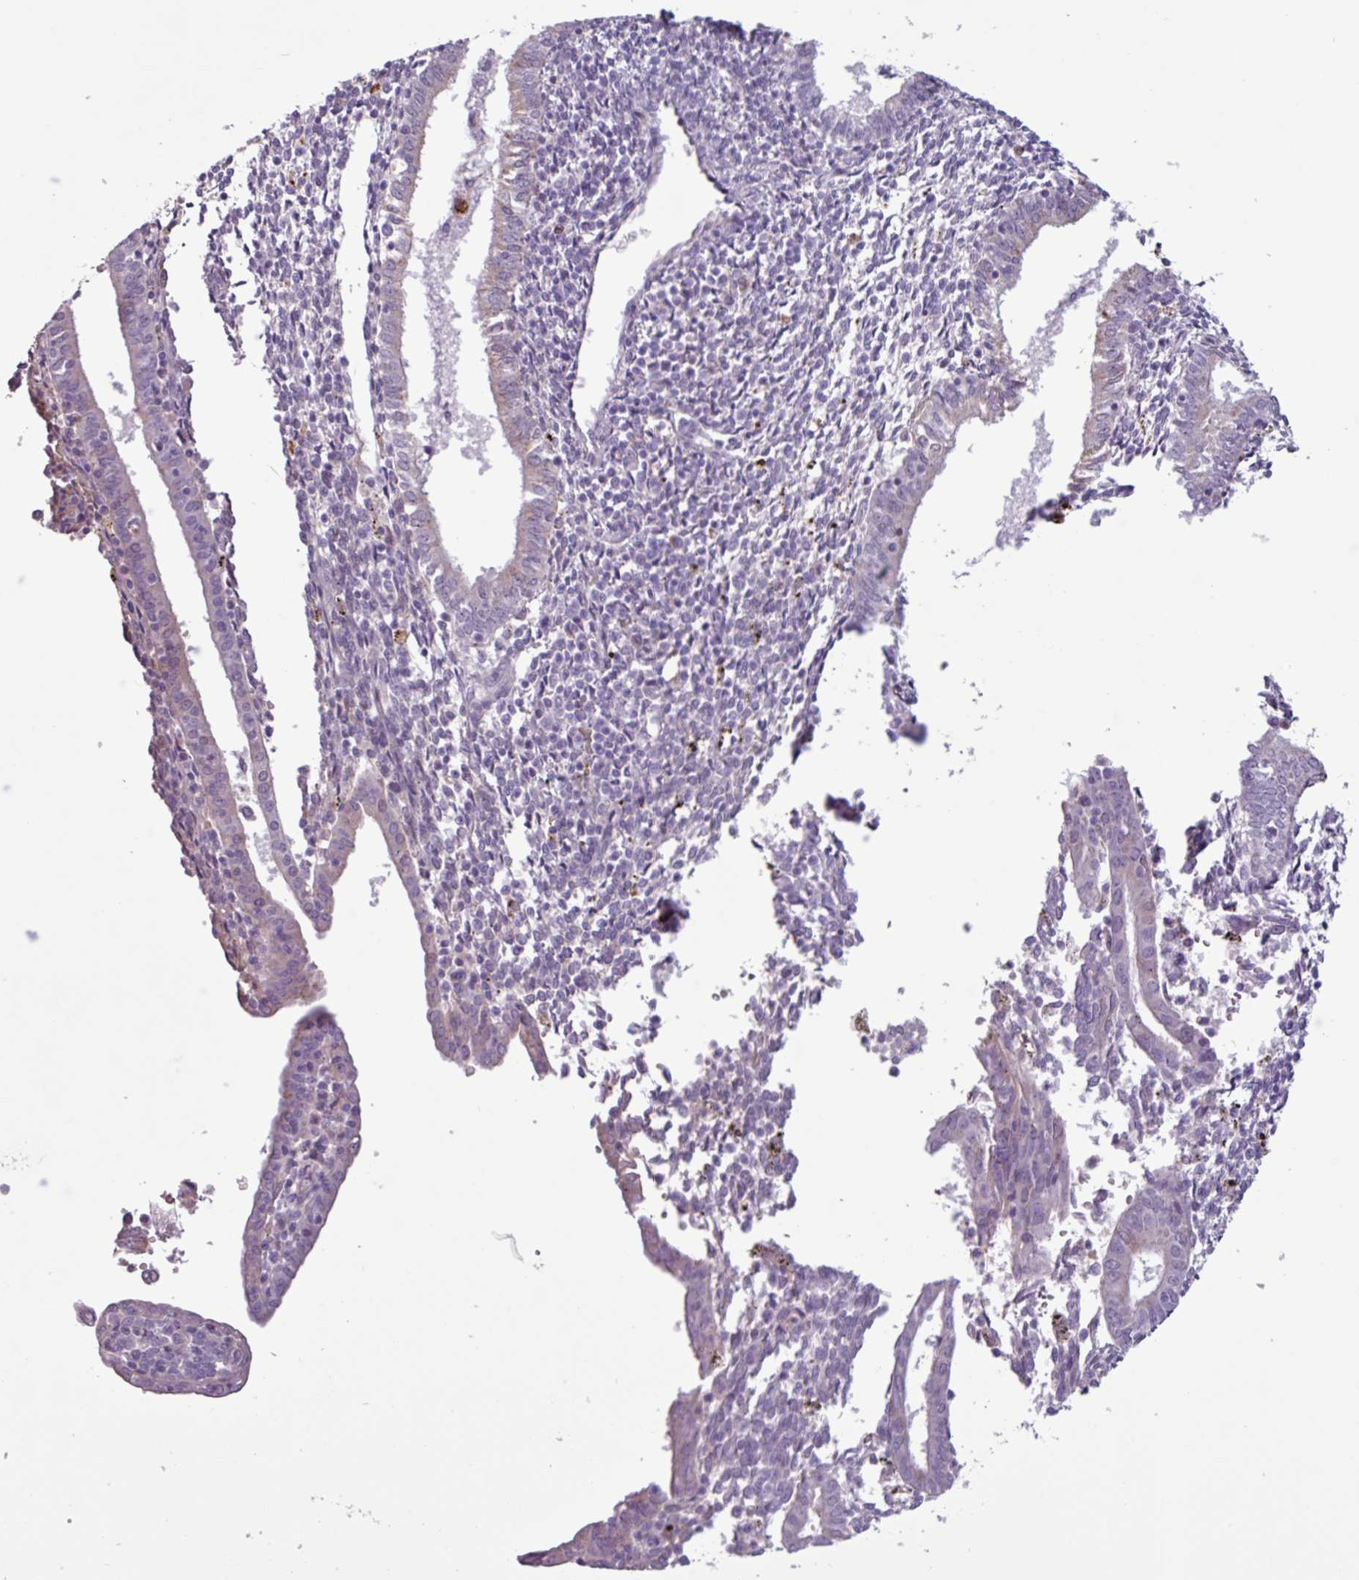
{"staining": {"intensity": "negative", "quantity": "none", "location": "none"}, "tissue": "endometrium", "cell_type": "Cells in endometrial stroma", "image_type": "normal", "snomed": [{"axis": "morphology", "description": "Normal tissue, NOS"}, {"axis": "topography", "description": "Endometrium"}], "caption": "Immunohistochemical staining of benign endometrium shows no significant staining in cells in endometrial stroma.", "gene": "C4A", "patient": {"sex": "female", "age": 41}}